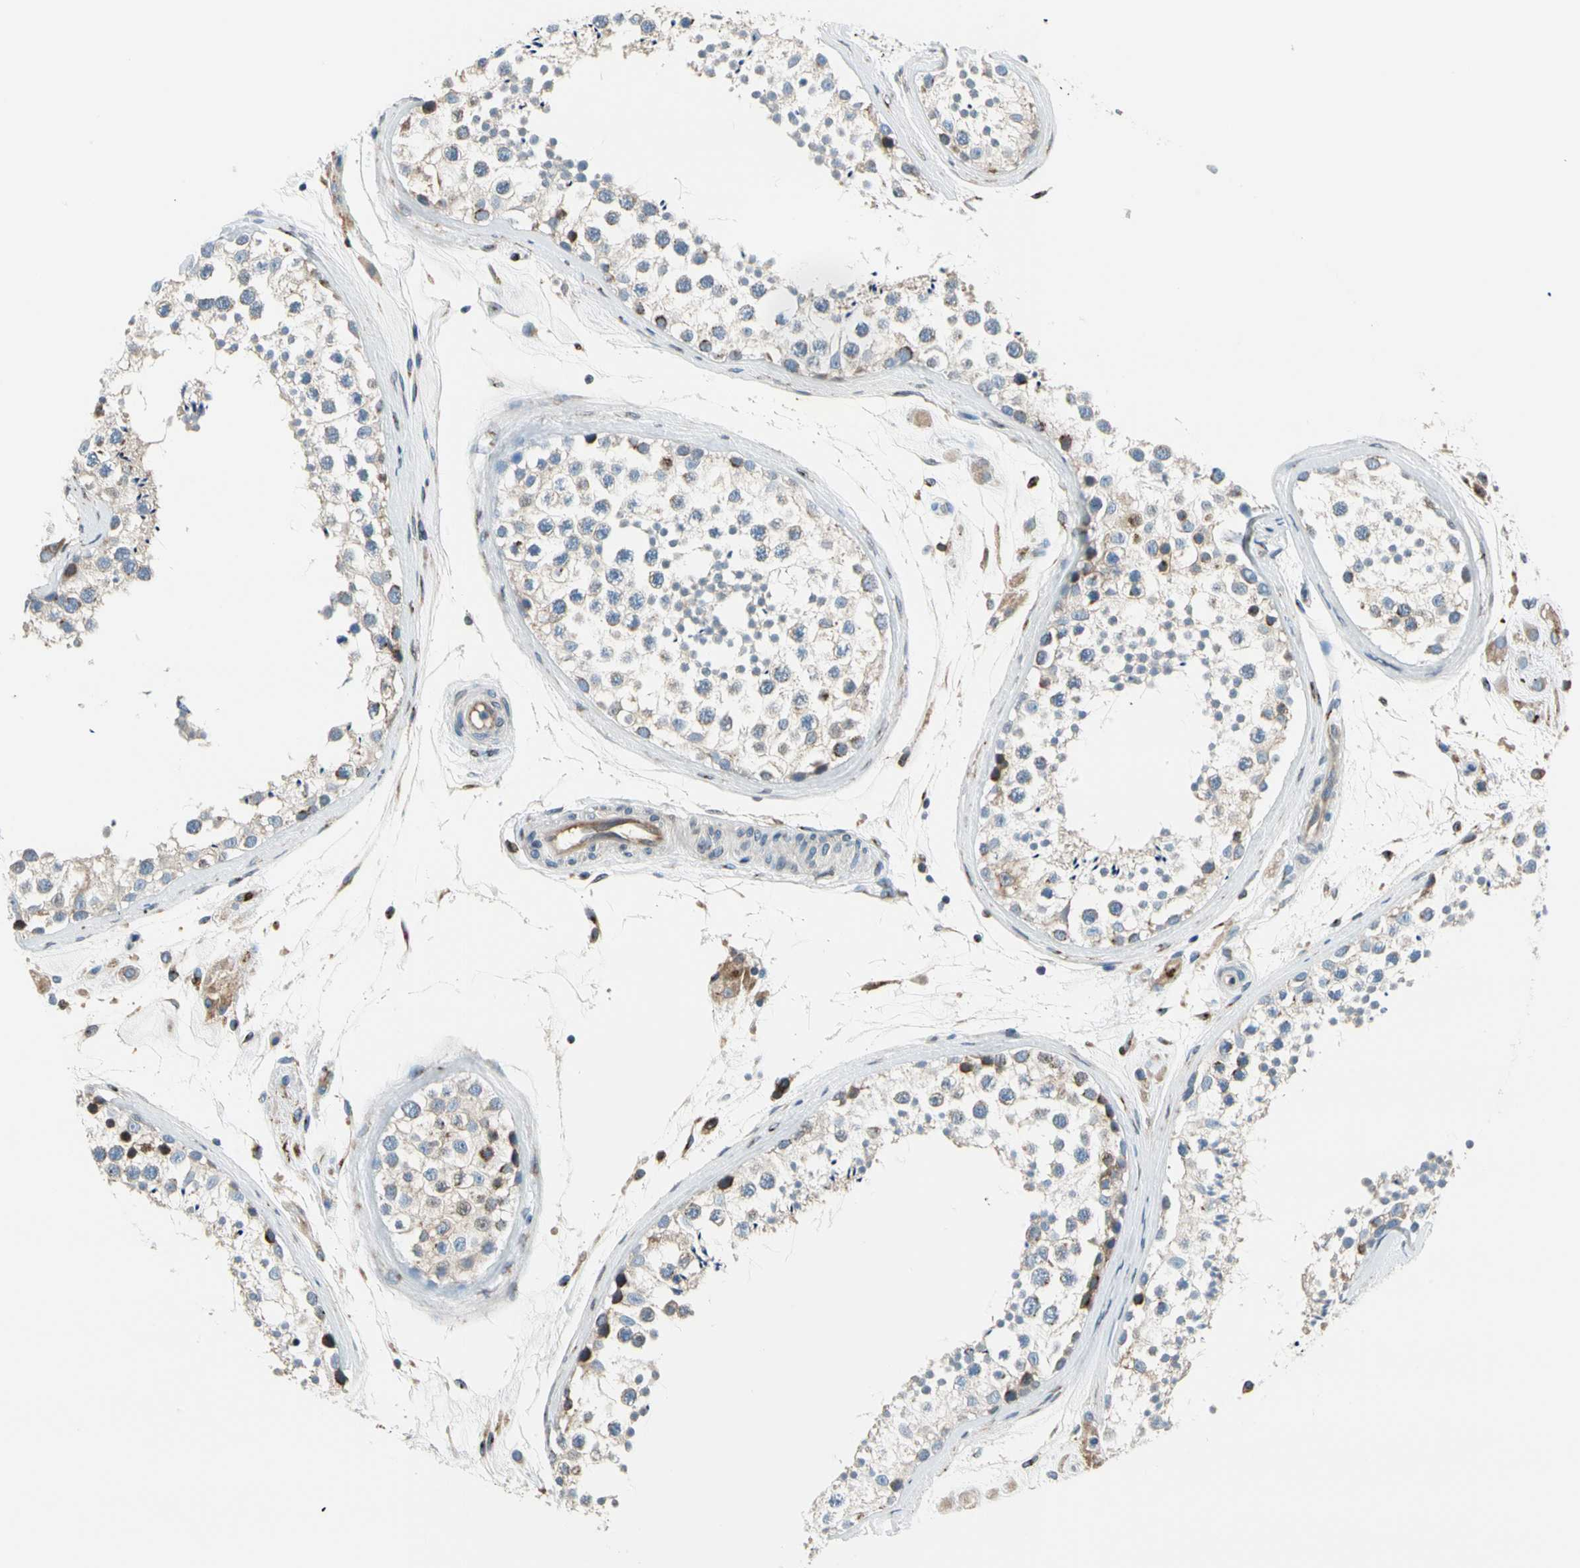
{"staining": {"intensity": "negative", "quantity": "none", "location": "none"}, "tissue": "testis", "cell_type": "Cells in seminiferous ducts", "image_type": "normal", "snomed": [{"axis": "morphology", "description": "Normal tissue, NOS"}, {"axis": "topography", "description": "Testis"}], "caption": "Testis was stained to show a protein in brown. There is no significant positivity in cells in seminiferous ducts. Brightfield microscopy of immunohistochemistry (IHC) stained with DAB (brown) and hematoxylin (blue), captured at high magnification.", "gene": "NUCB1", "patient": {"sex": "male", "age": 46}}